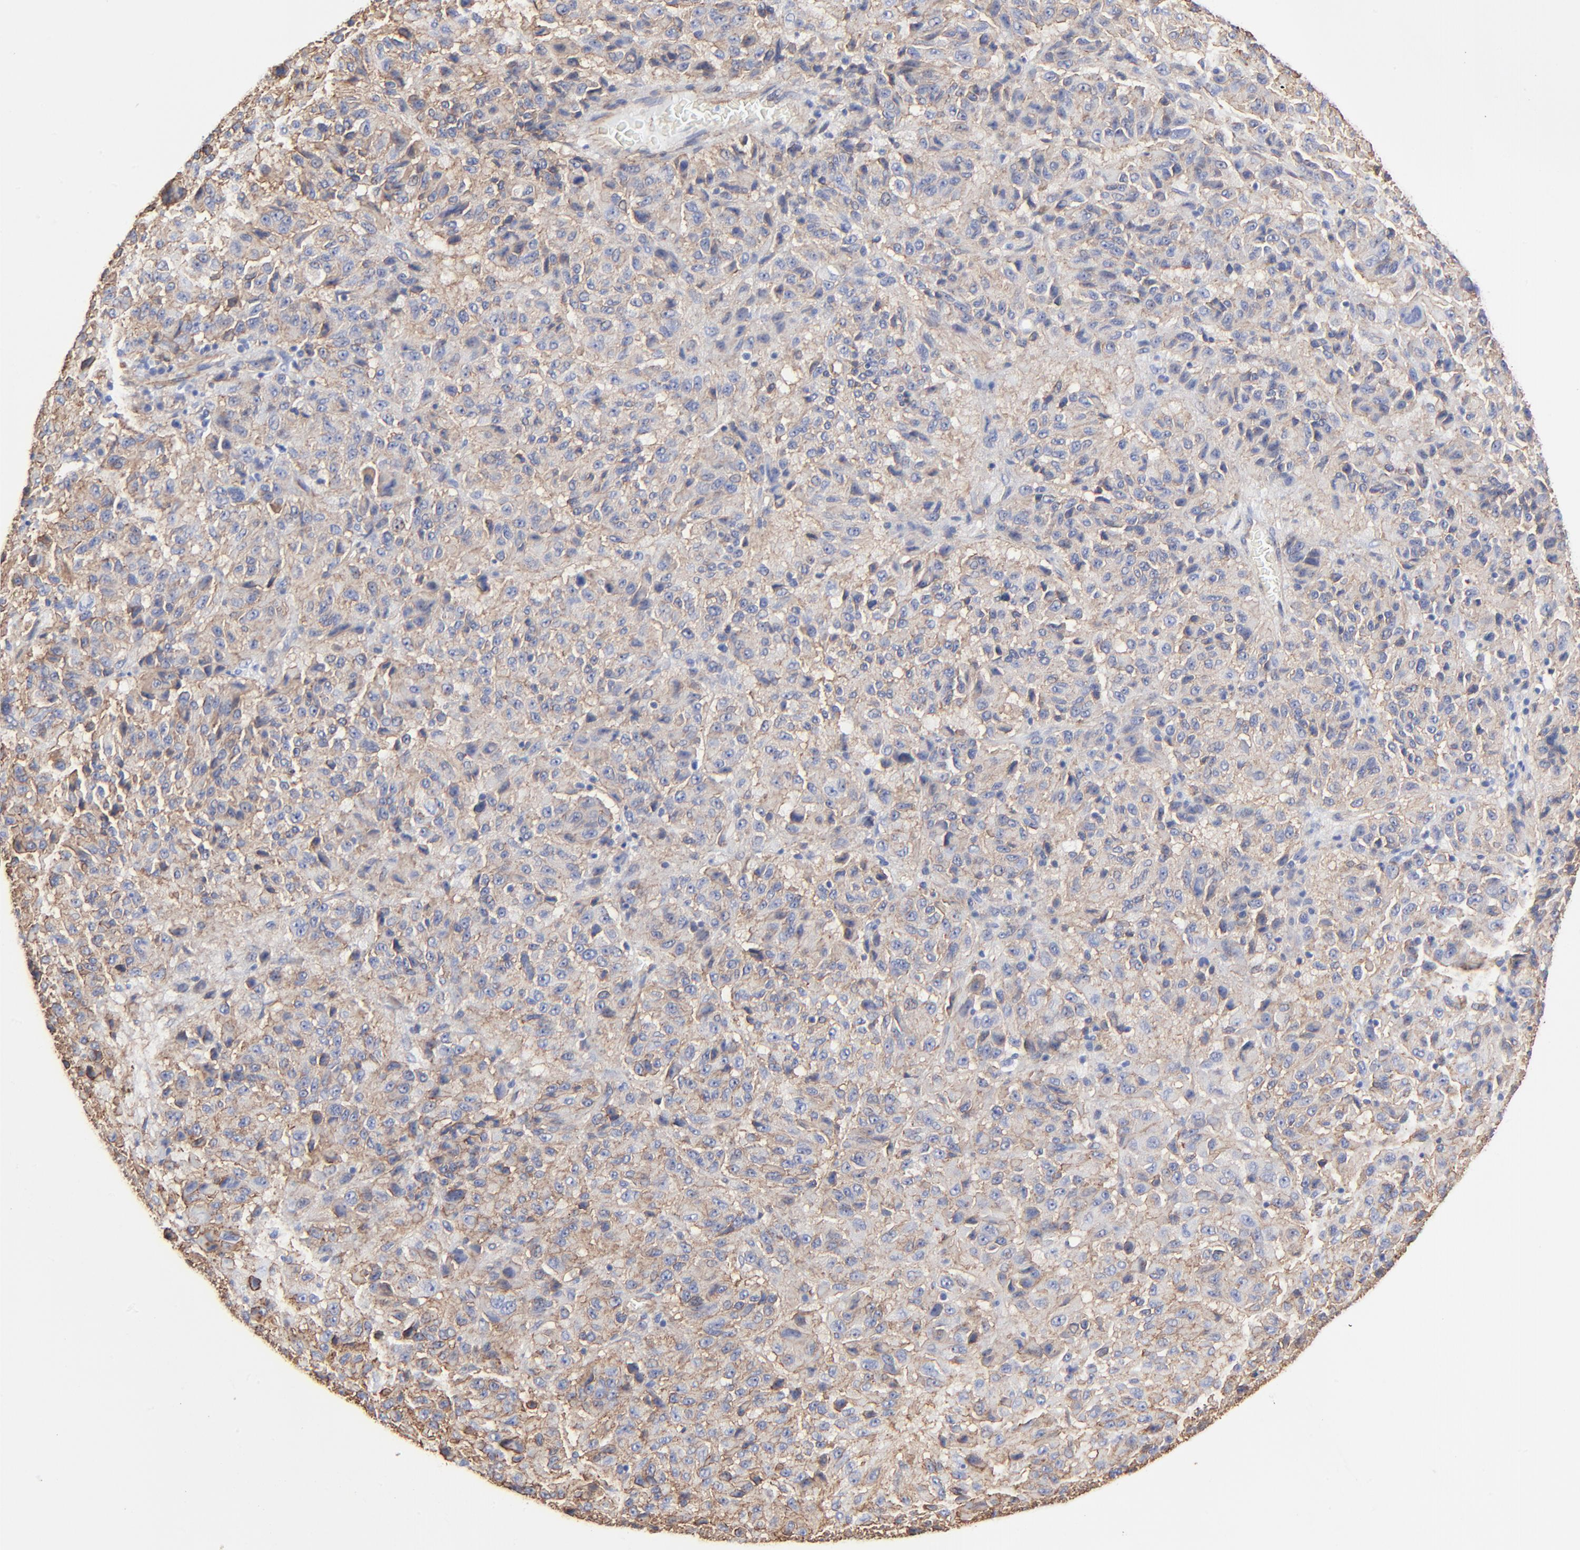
{"staining": {"intensity": "moderate", "quantity": ">75%", "location": "cytoplasmic/membranous"}, "tissue": "melanoma", "cell_type": "Tumor cells", "image_type": "cancer", "snomed": [{"axis": "morphology", "description": "Malignant melanoma, Metastatic site"}, {"axis": "topography", "description": "Lung"}], "caption": "Tumor cells exhibit medium levels of moderate cytoplasmic/membranous expression in about >75% of cells in melanoma.", "gene": "CAV1", "patient": {"sex": "male", "age": 64}}